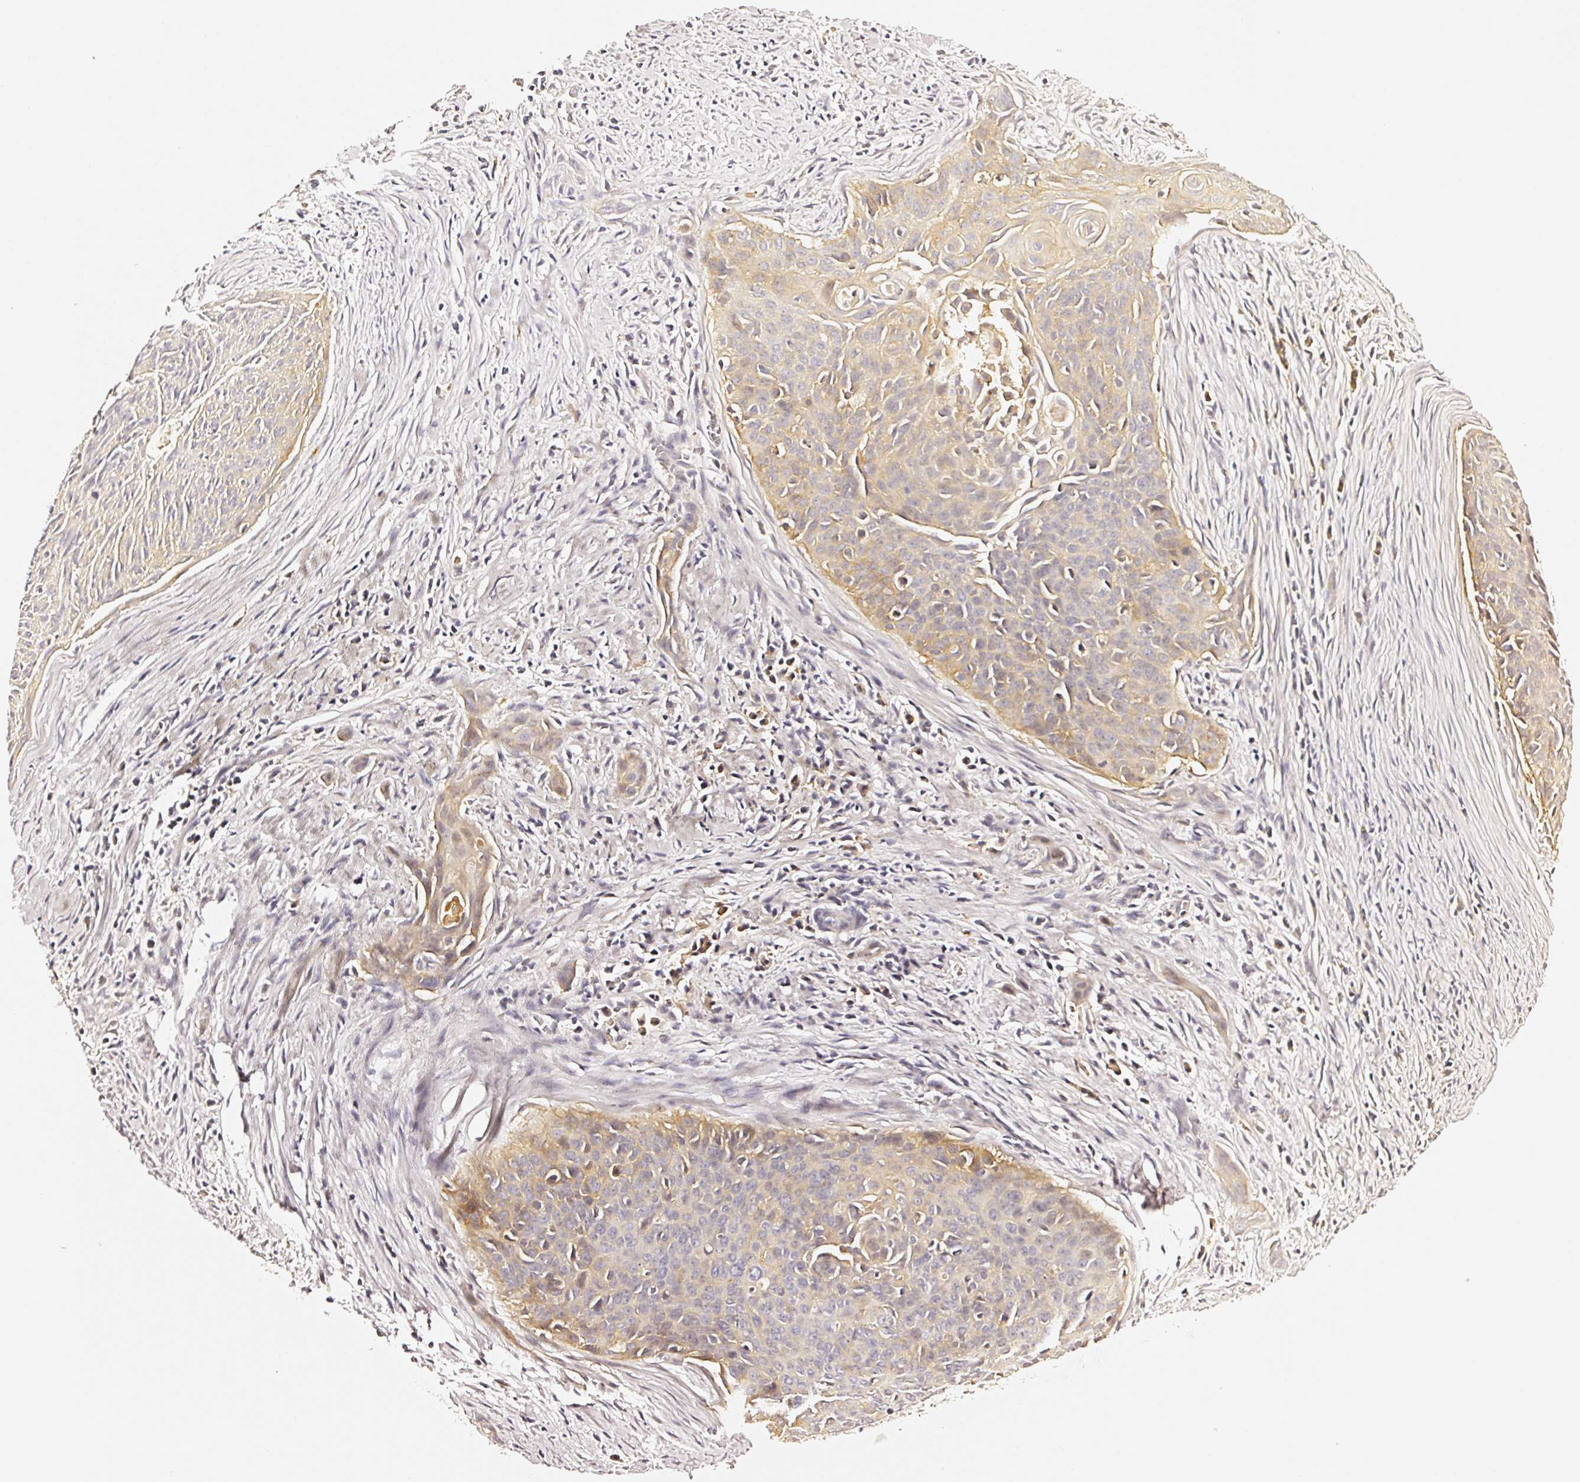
{"staining": {"intensity": "weak", "quantity": "25%-75%", "location": "cytoplasmic/membranous"}, "tissue": "cervical cancer", "cell_type": "Tumor cells", "image_type": "cancer", "snomed": [{"axis": "morphology", "description": "Squamous cell carcinoma, NOS"}, {"axis": "topography", "description": "Cervix"}], "caption": "Immunohistochemistry (IHC) of cervical squamous cell carcinoma demonstrates low levels of weak cytoplasmic/membranous staining in approximately 25%-75% of tumor cells.", "gene": "CD47", "patient": {"sex": "female", "age": 55}}